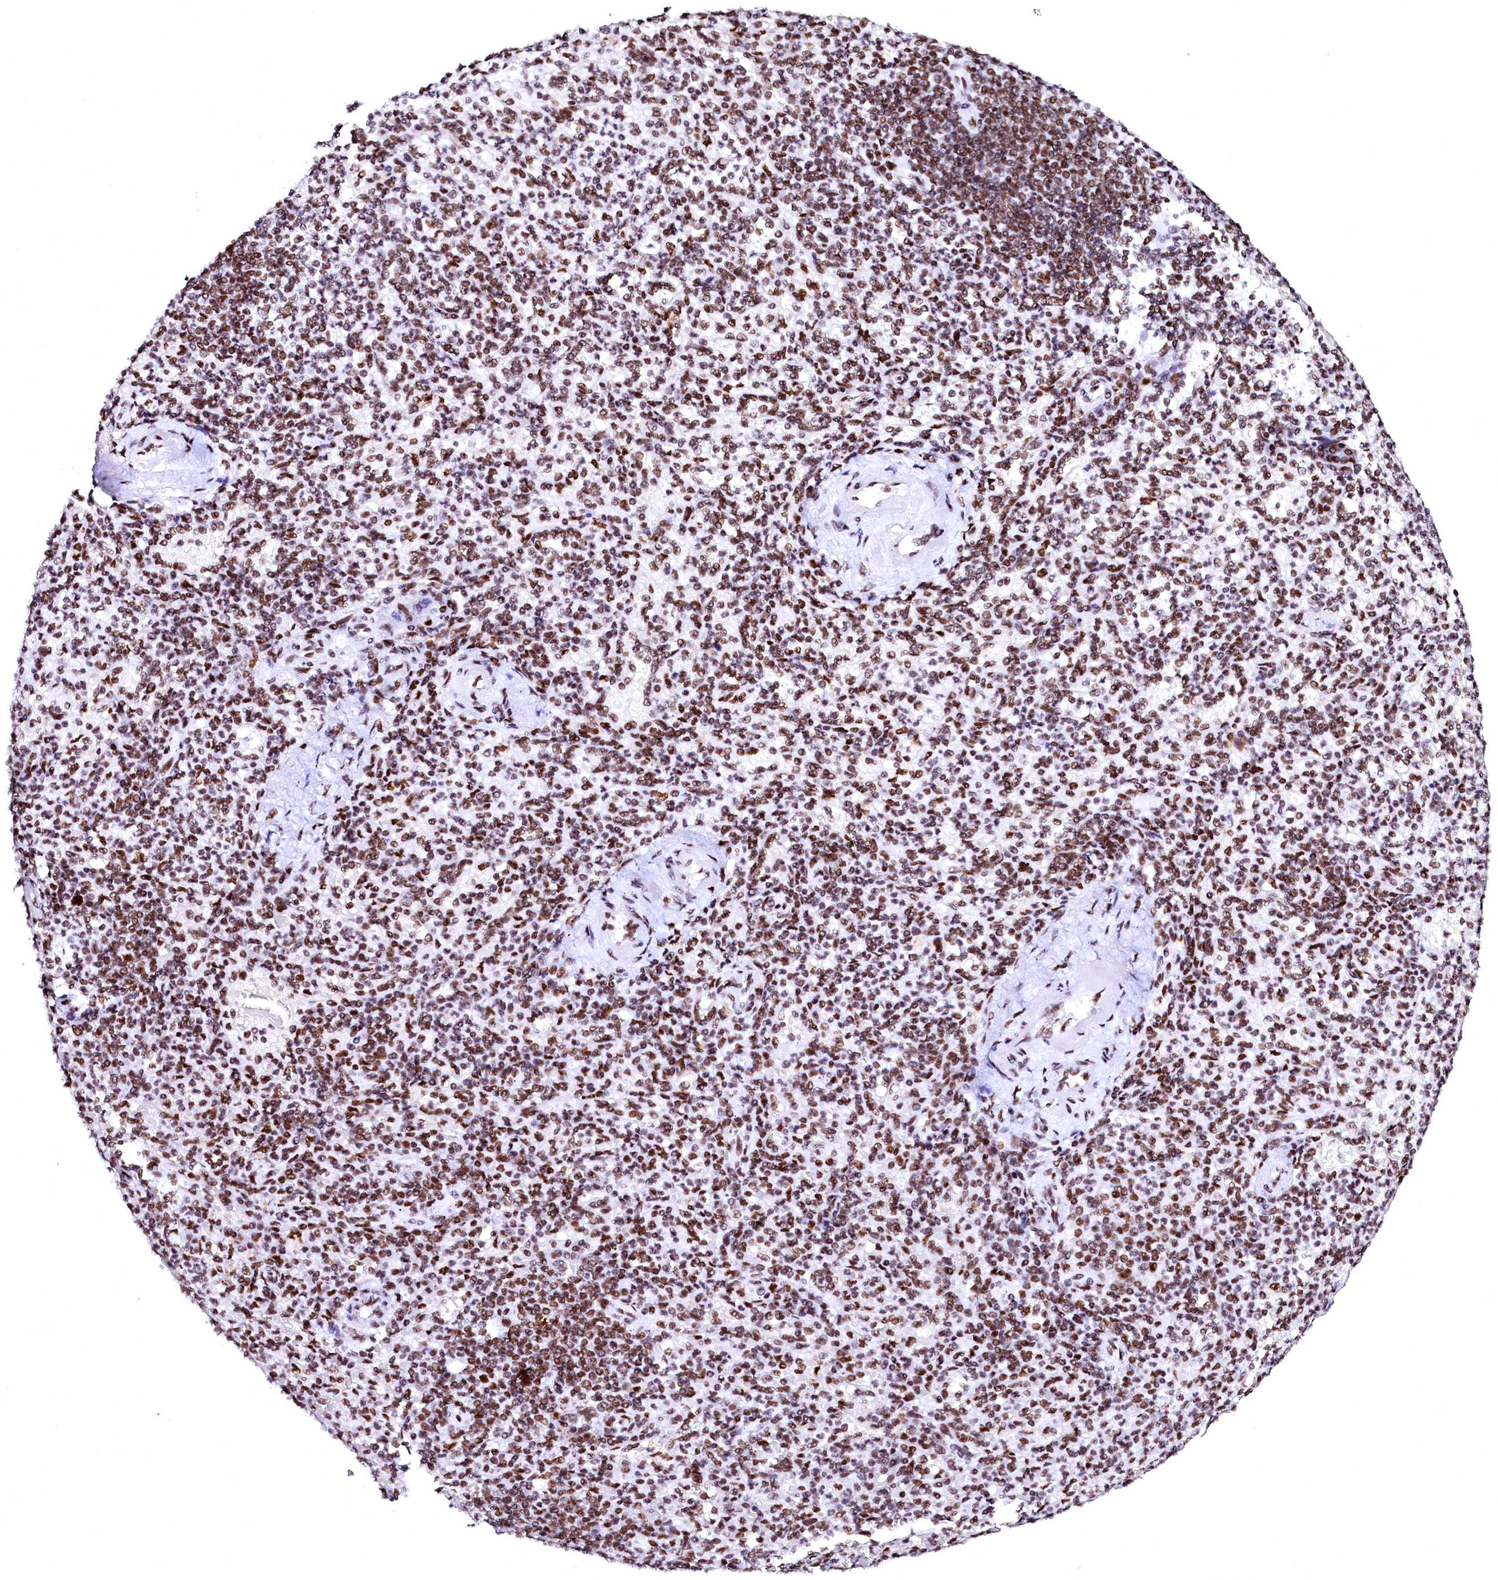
{"staining": {"intensity": "strong", "quantity": ">75%", "location": "nuclear"}, "tissue": "spleen", "cell_type": "Cells in red pulp", "image_type": "normal", "snomed": [{"axis": "morphology", "description": "Normal tissue, NOS"}, {"axis": "topography", "description": "Spleen"}], "caption": "This histopathology image displays IHC staining of normal spleen, with high strong nuclear positivity in about >75% of cells in red pulp.", "gene": "CPSF6", "patient": {"sex": "female", "age": 74}}